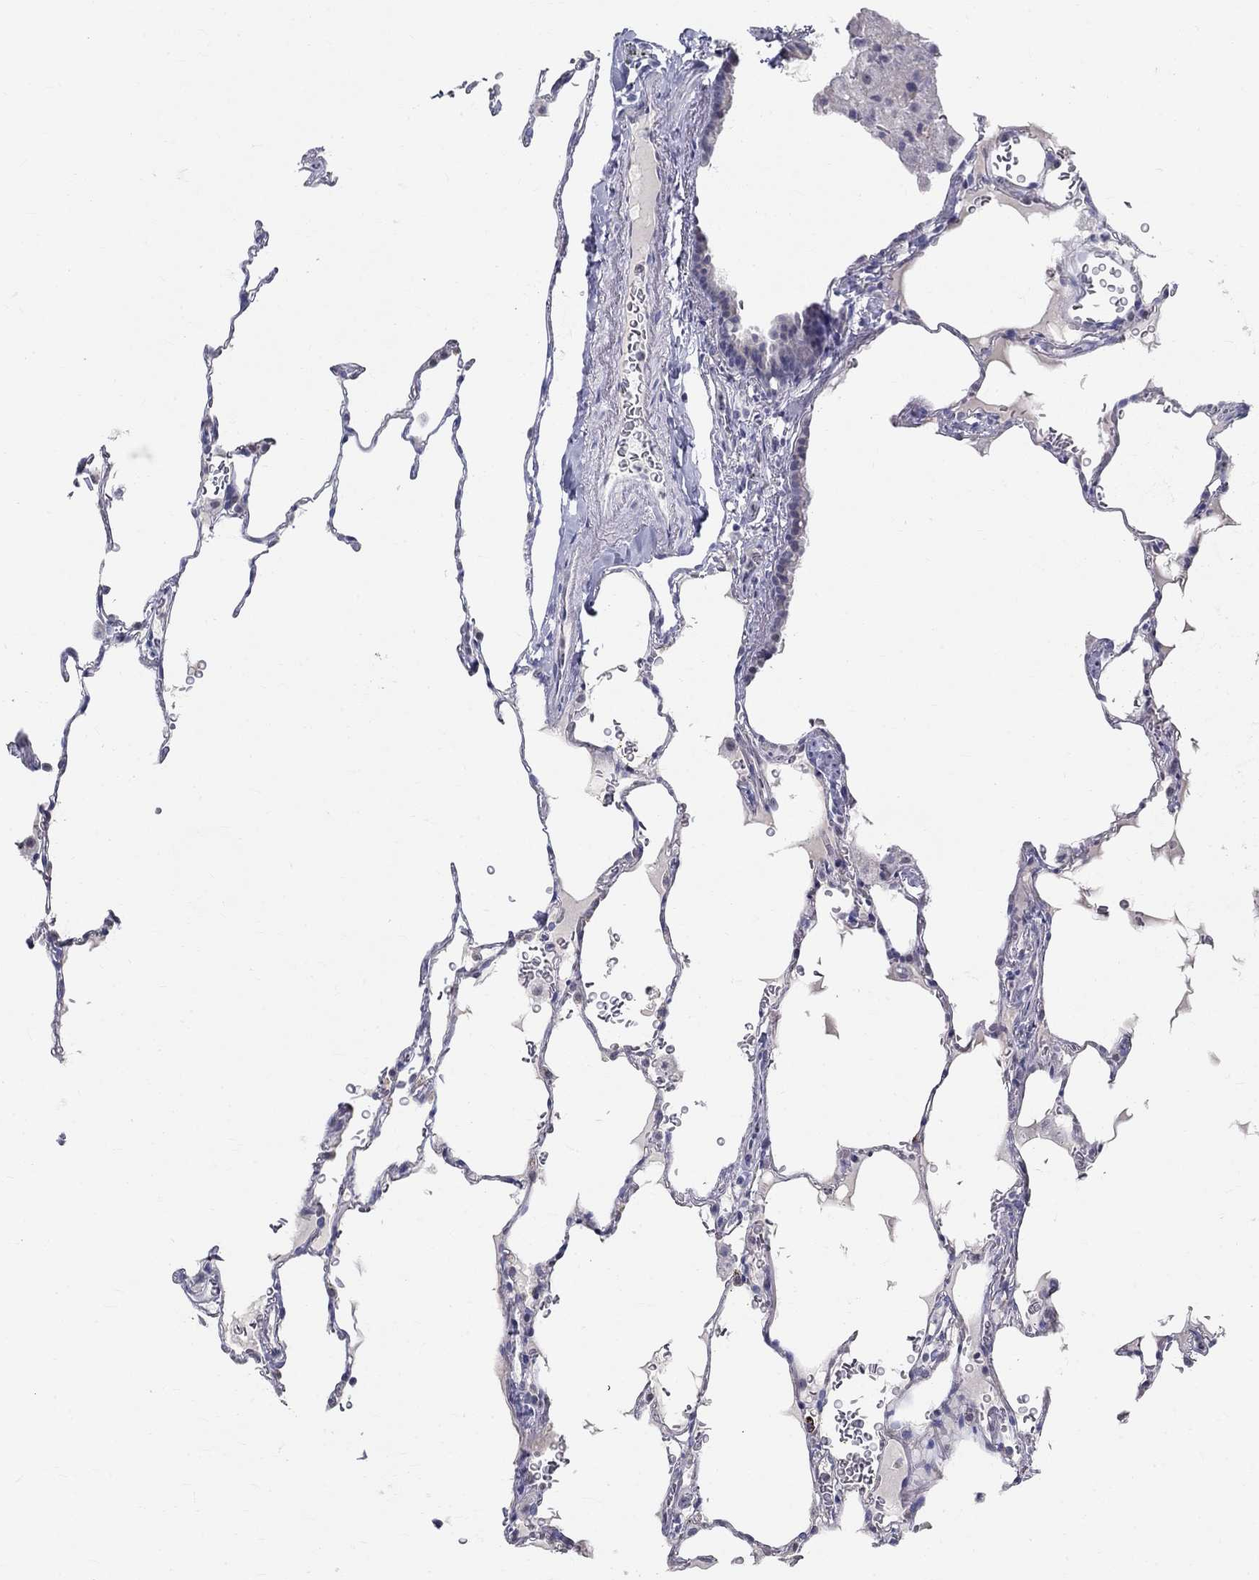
{"staining": {"intensity": "negative", "quantity": "none", "location": "none"}, "tissue": "lung", "cell_type": "Alveolar cells", "image_type": "normal", "snomed": [{"axis": "morphology", "description": "Normal tissue, NOS"}, {"axis": "morphology", "description": "Adenocarcinoma, metastatic, NOS"}, {"axis": "topography", "description": "Lung"}], "caption": "Immunohistochemistry (IHC) of normal human lung reveals no positivity in alveolar cells.", "gene": "ENSG00000290147", "patient": {"sex": "male", "age": 45}}